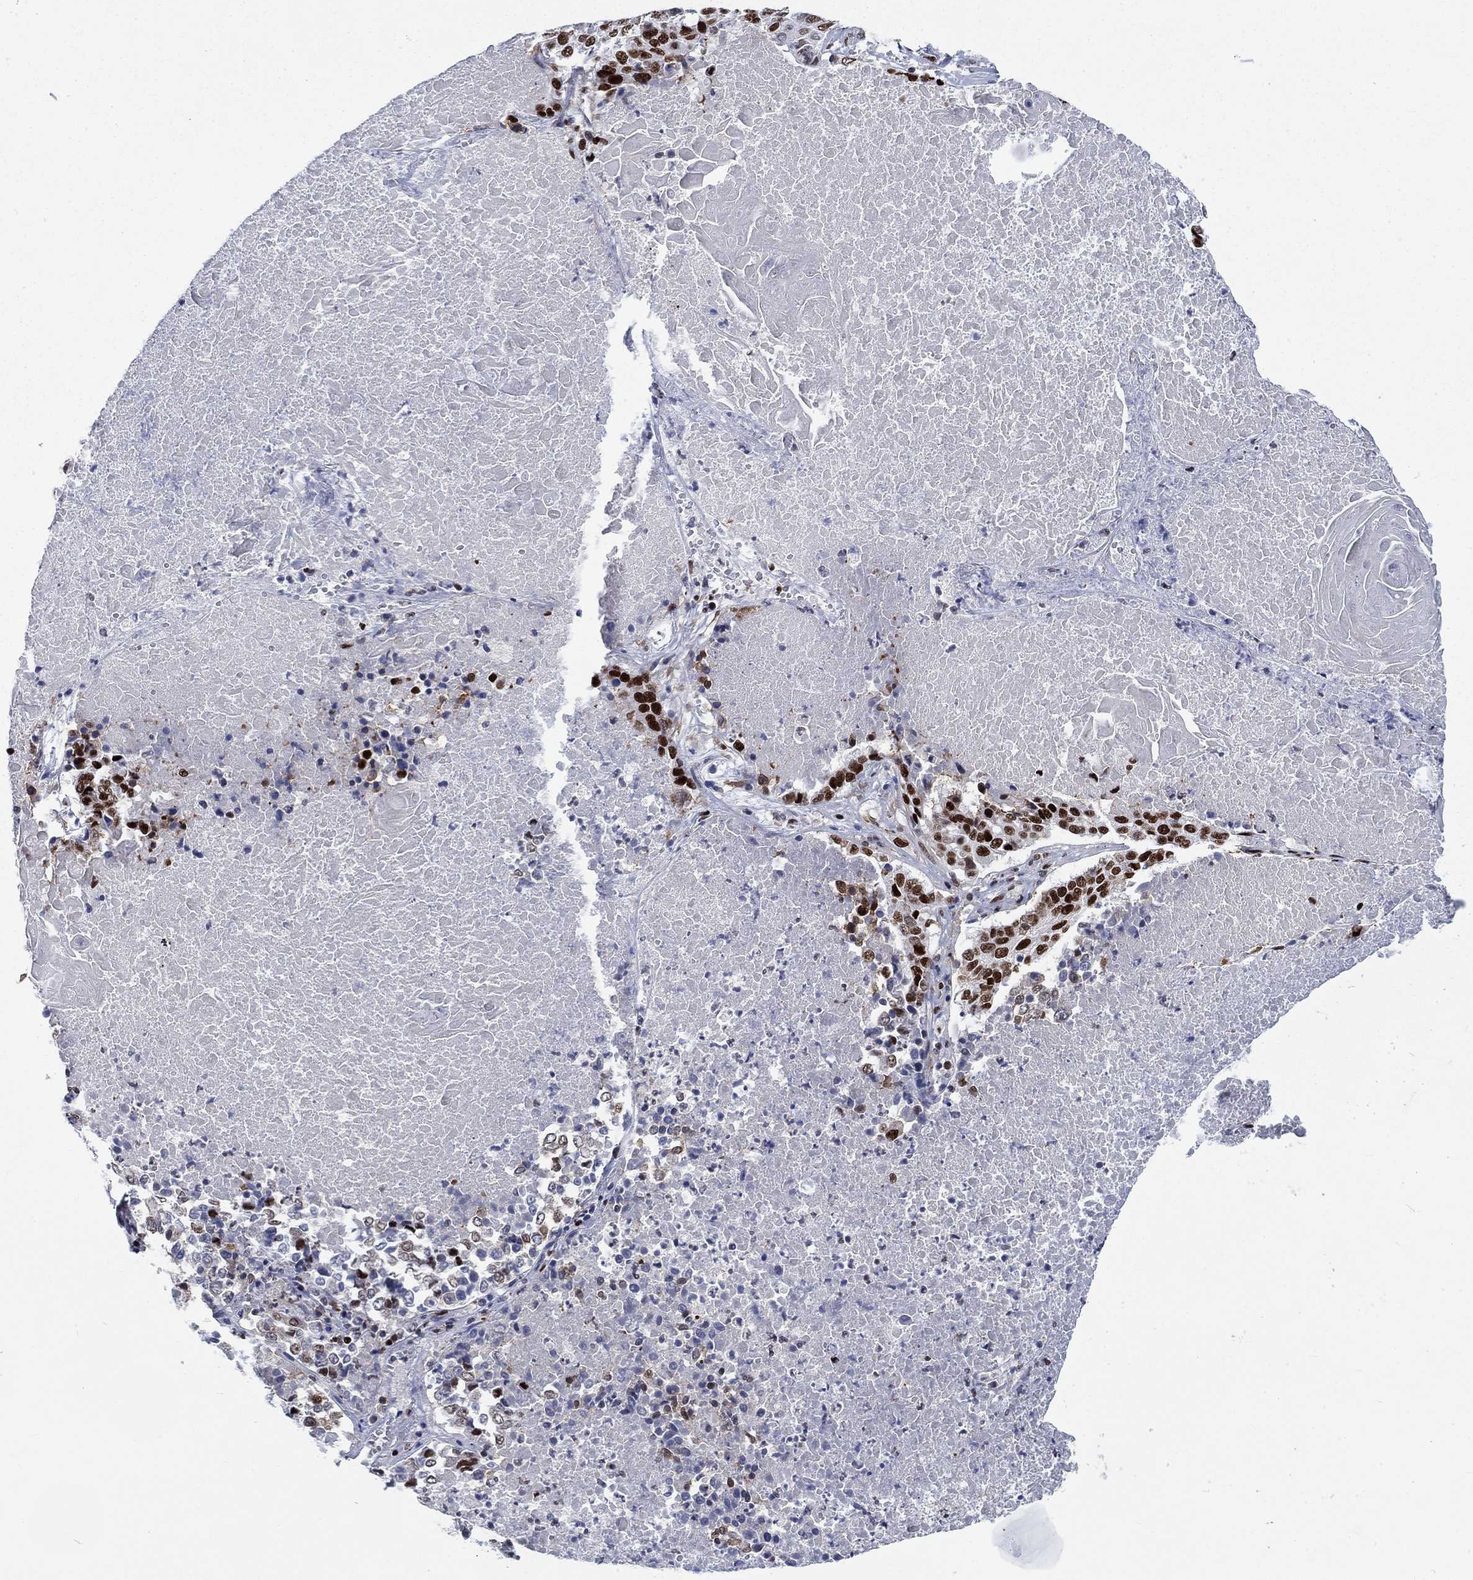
{"staining": {"intensity": "strong", "quantity": ">75%", "location": "nuclear"}, "tissue": "lung cancer", "cell_type": "Tumor cells", "image_type": "cancer", "snomed": [{"axis": "morphology", "description": "Squamous cell carcinoma, NOS"}, {"axis": "topography", "description": "Lung"}], "caption": "High-power microscopy captured an immunohistochemistry (IHC) histopathology image of lung squamous cell carcinoma, revealing strong nuclear staining in about >75% of tumor cells. (DAB (3,3'-diaminobenzidine) IHC, brown staining for protein, blue staining for nuclei).", "gene": "RPRD1B", "patient": {"sex": "male", "age": 64}}